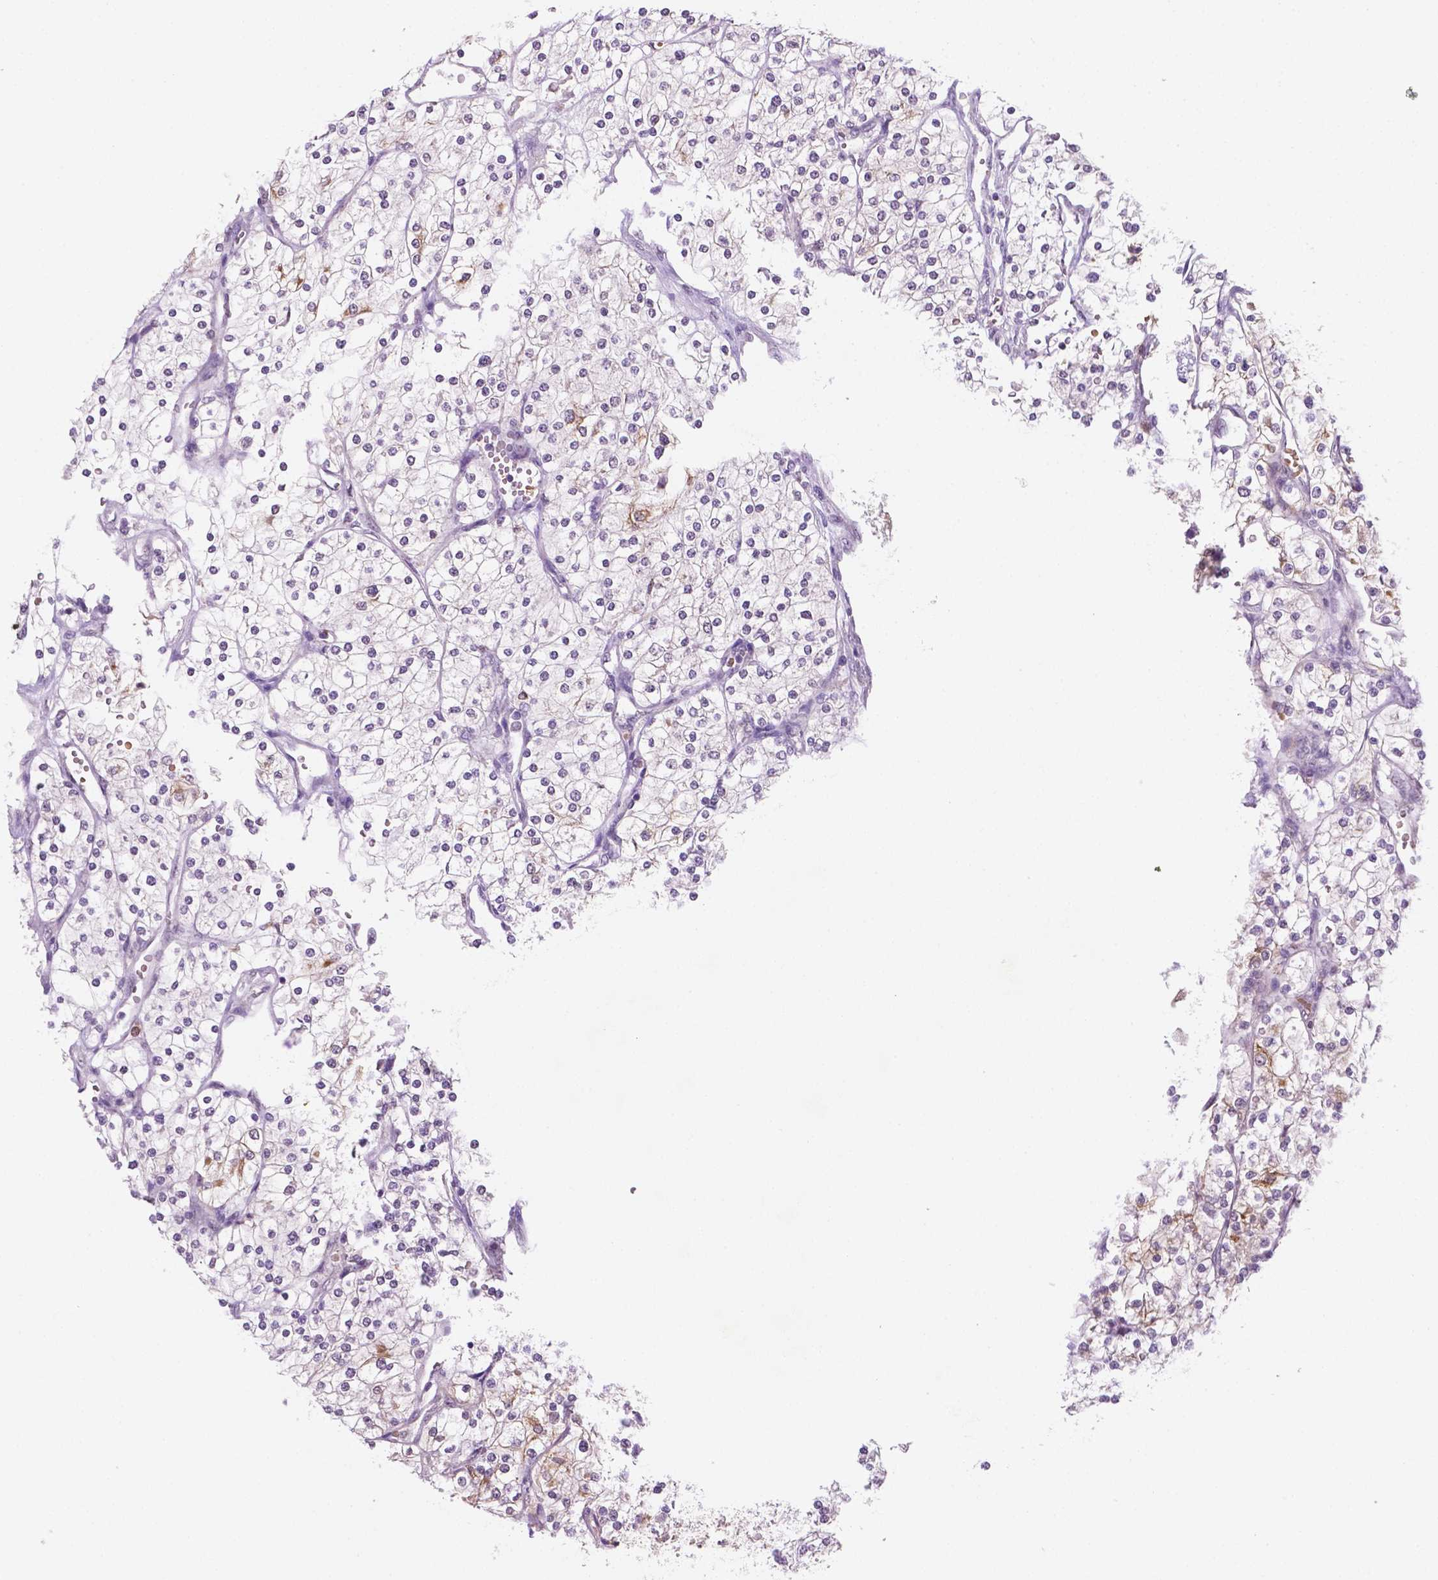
{"staining": {"intensity": "negative", "quantity": "none", "location": "none"}, "tissue": "renal cancer", "cell_type": "Tumor cells", "image_type": "cancer", "snomed": [{"axis": "morphology", "description": "Adenocarcinoma, NOS"}, {"axis": "topography", "description": "Kidney"}], "caption": "This is a micrograph of immunohistochemistry (IHC) staining of renal adenocarcinoma, which shows no staining in tumor cells. Nuclei are stained in blue.", "gene": "SHLD3", "patient": {"sex": "male", "age": 80}}